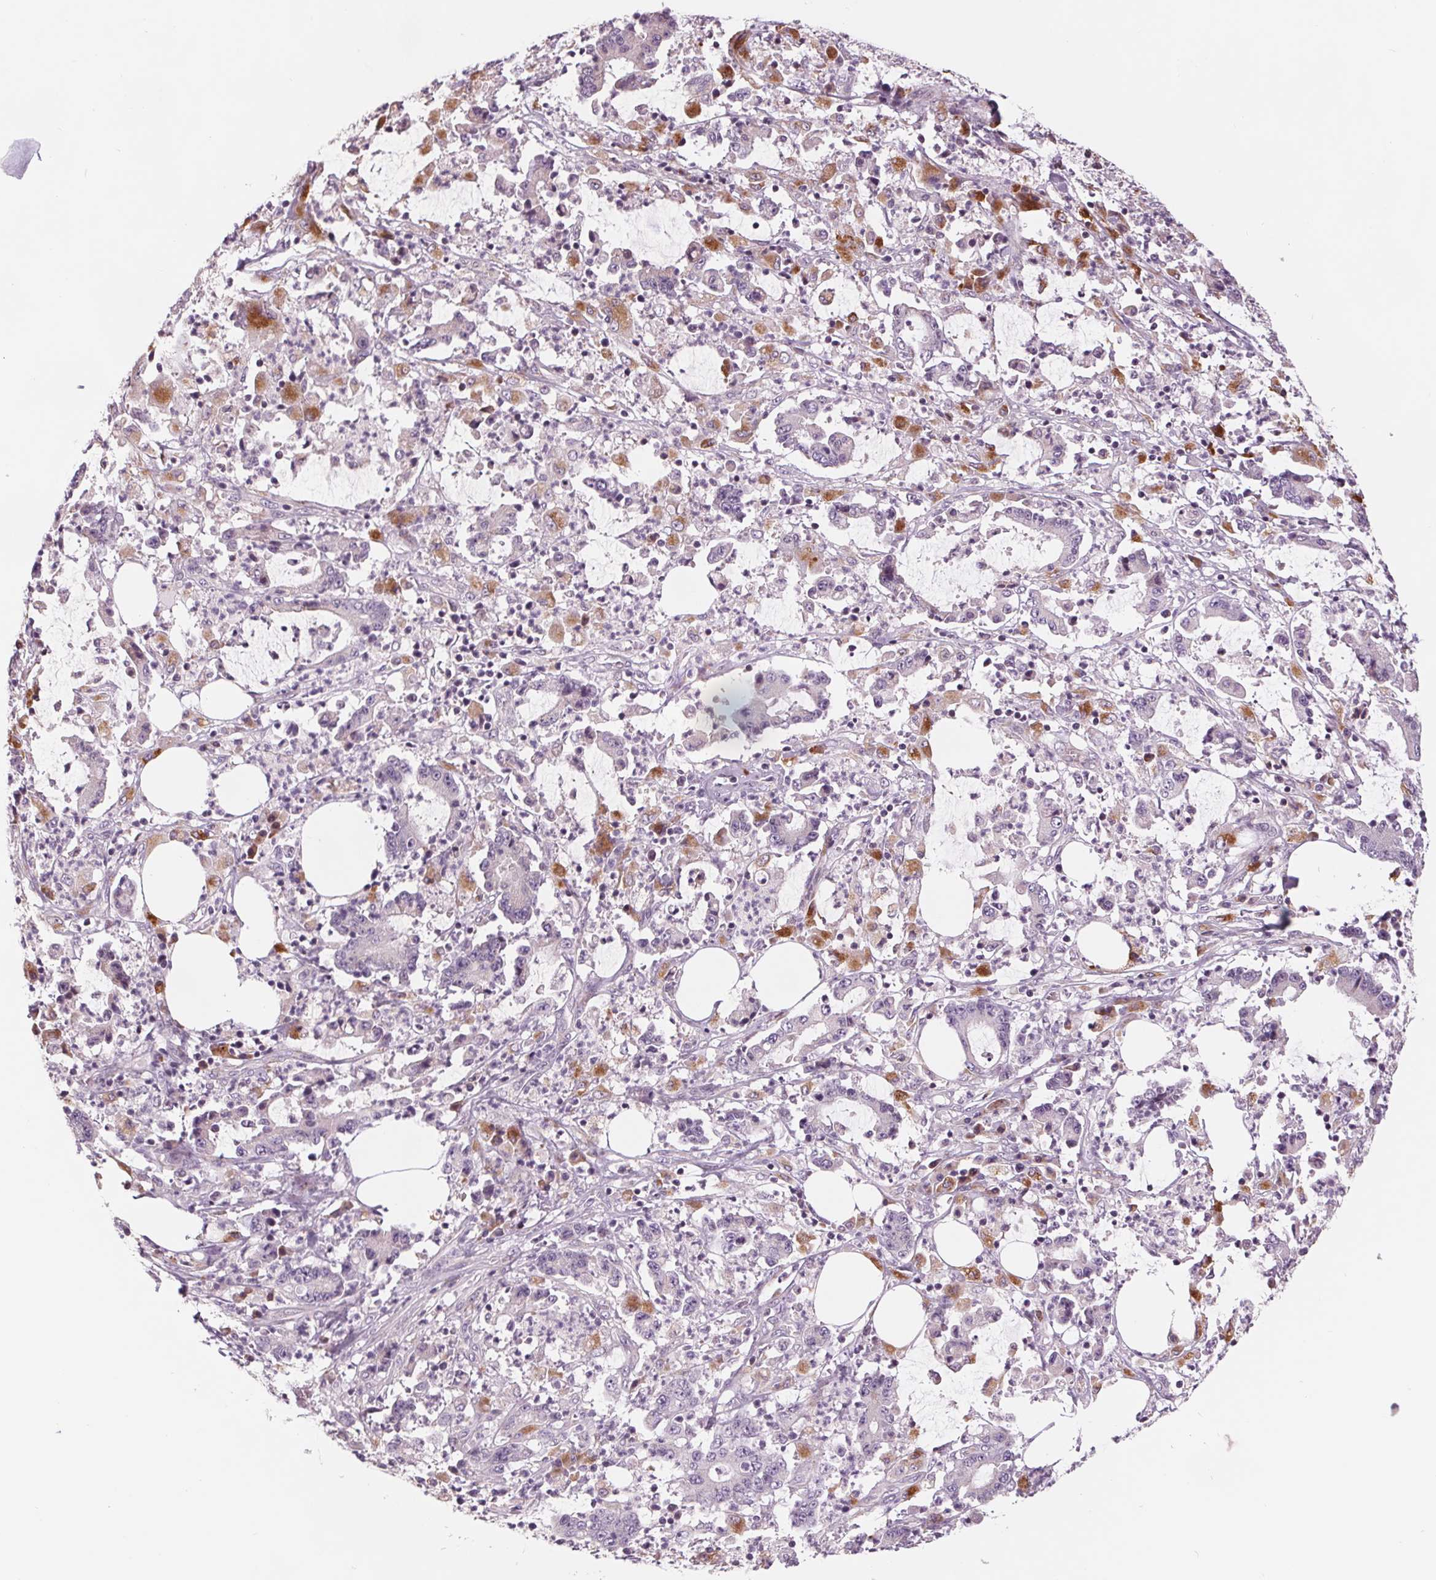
{"staining": {"intensity": "negative", "quantity": "none", "location": "none"}, "tissue": "stomach cancer", "cell_type": "Tumor cells", "image_type": "cancer", "snomed": [{"axis": "morphology", "description": "Adenocarcinoma, NOS"}, {"axis": "topography", "description": "Stomach, upper"}], "caption": "Stomach cancer was stained to show a protein in brown. There is no significant positivity in tumor cells.", "gene": "SAMD5", "patient": {"sex": "male", "age": 68}}